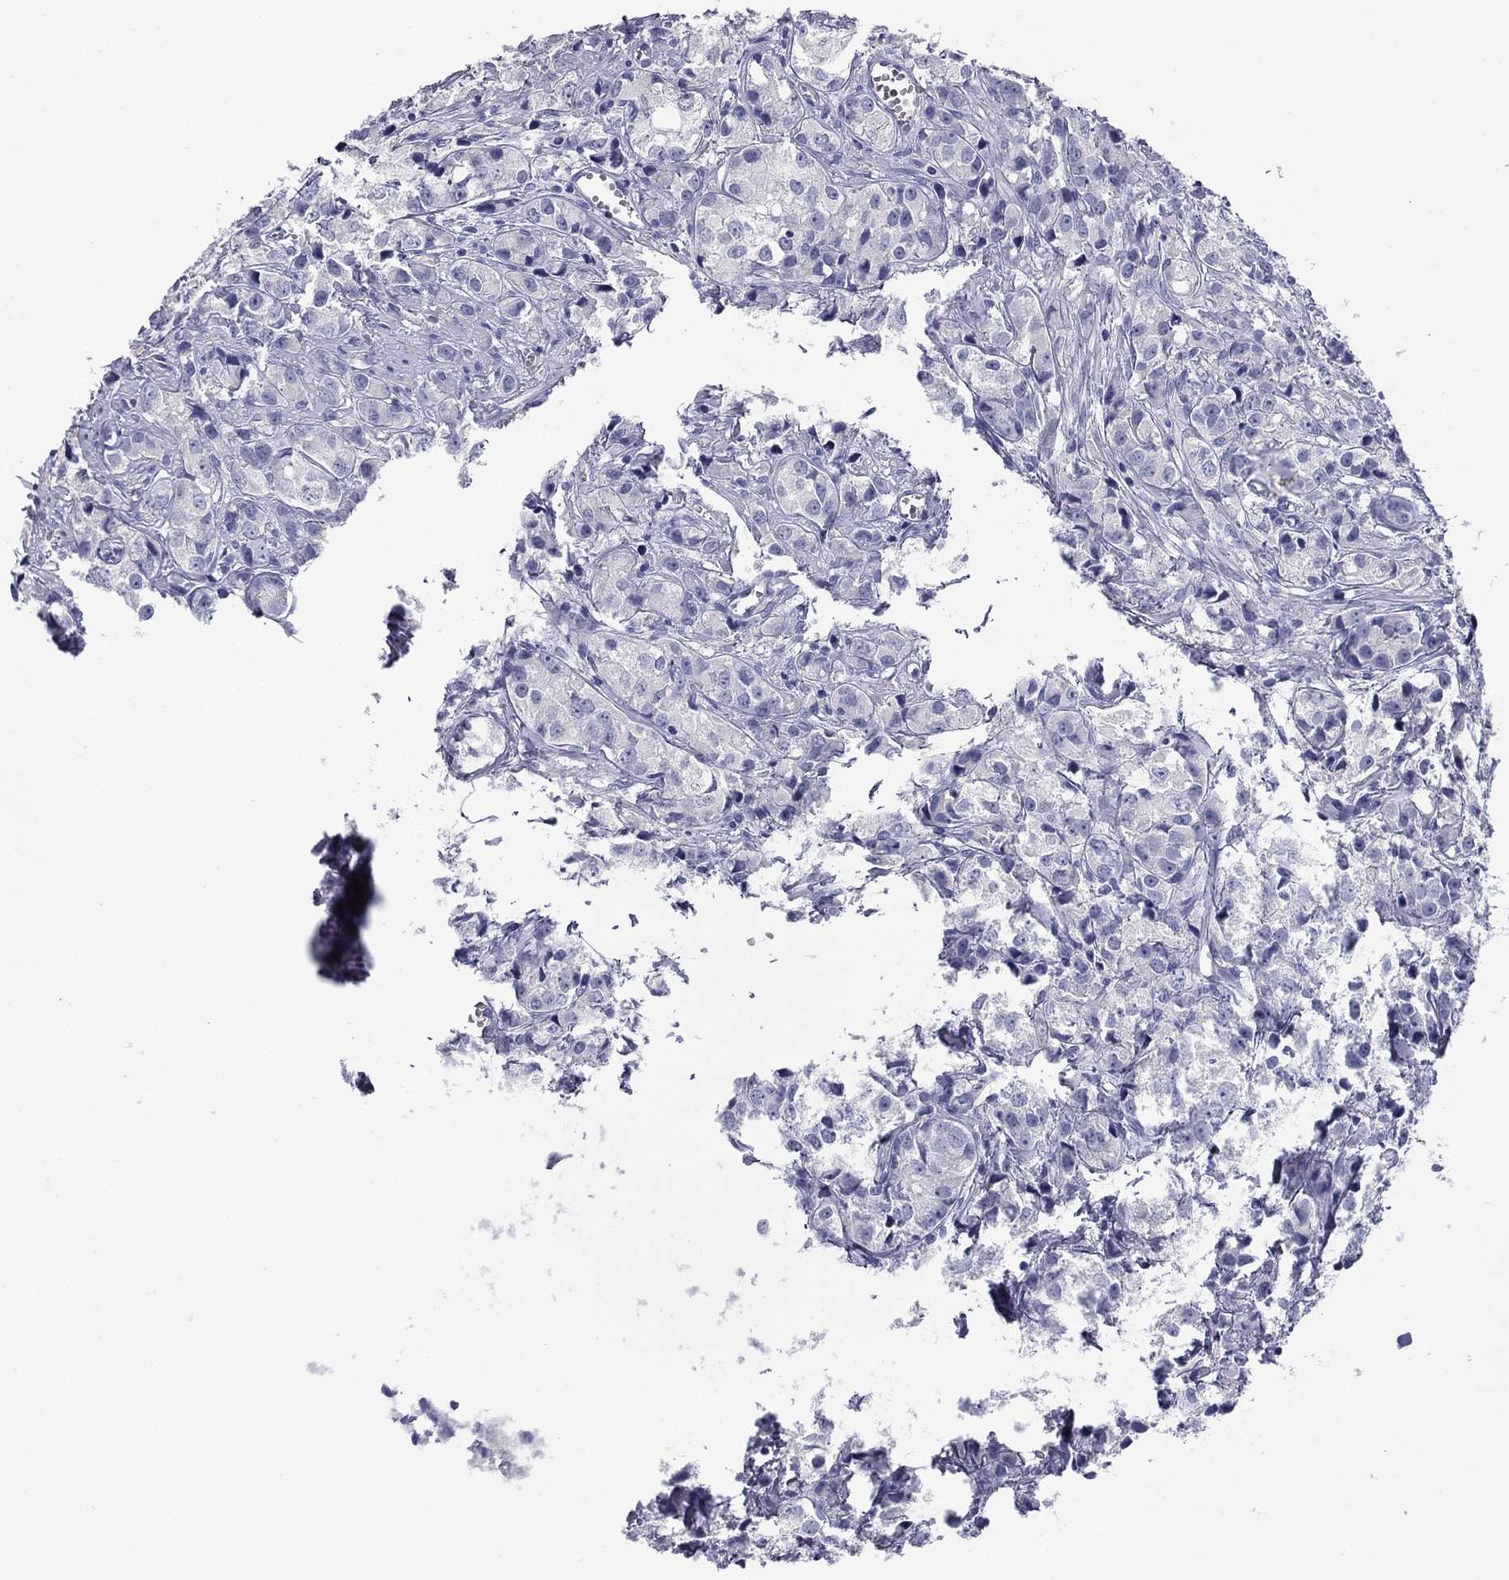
{"staining": {"intensity": "negative", "quantity": "none", "location": "none"}, "tissue": "prostate cancer", "cell_type": "Tumor cells", "image_type": "cancer", "snomed": [{"axis": "morphology", "description": "Adenocarcinoma, Medium grade"}, {"axis": "topography", "description": "Prostate"}], "caption": "A micrograph of human prostate cancer is negative for staining in tumor cells.", "gene": "ABCC2", "patient": {"sex": "male", "age": 74}}